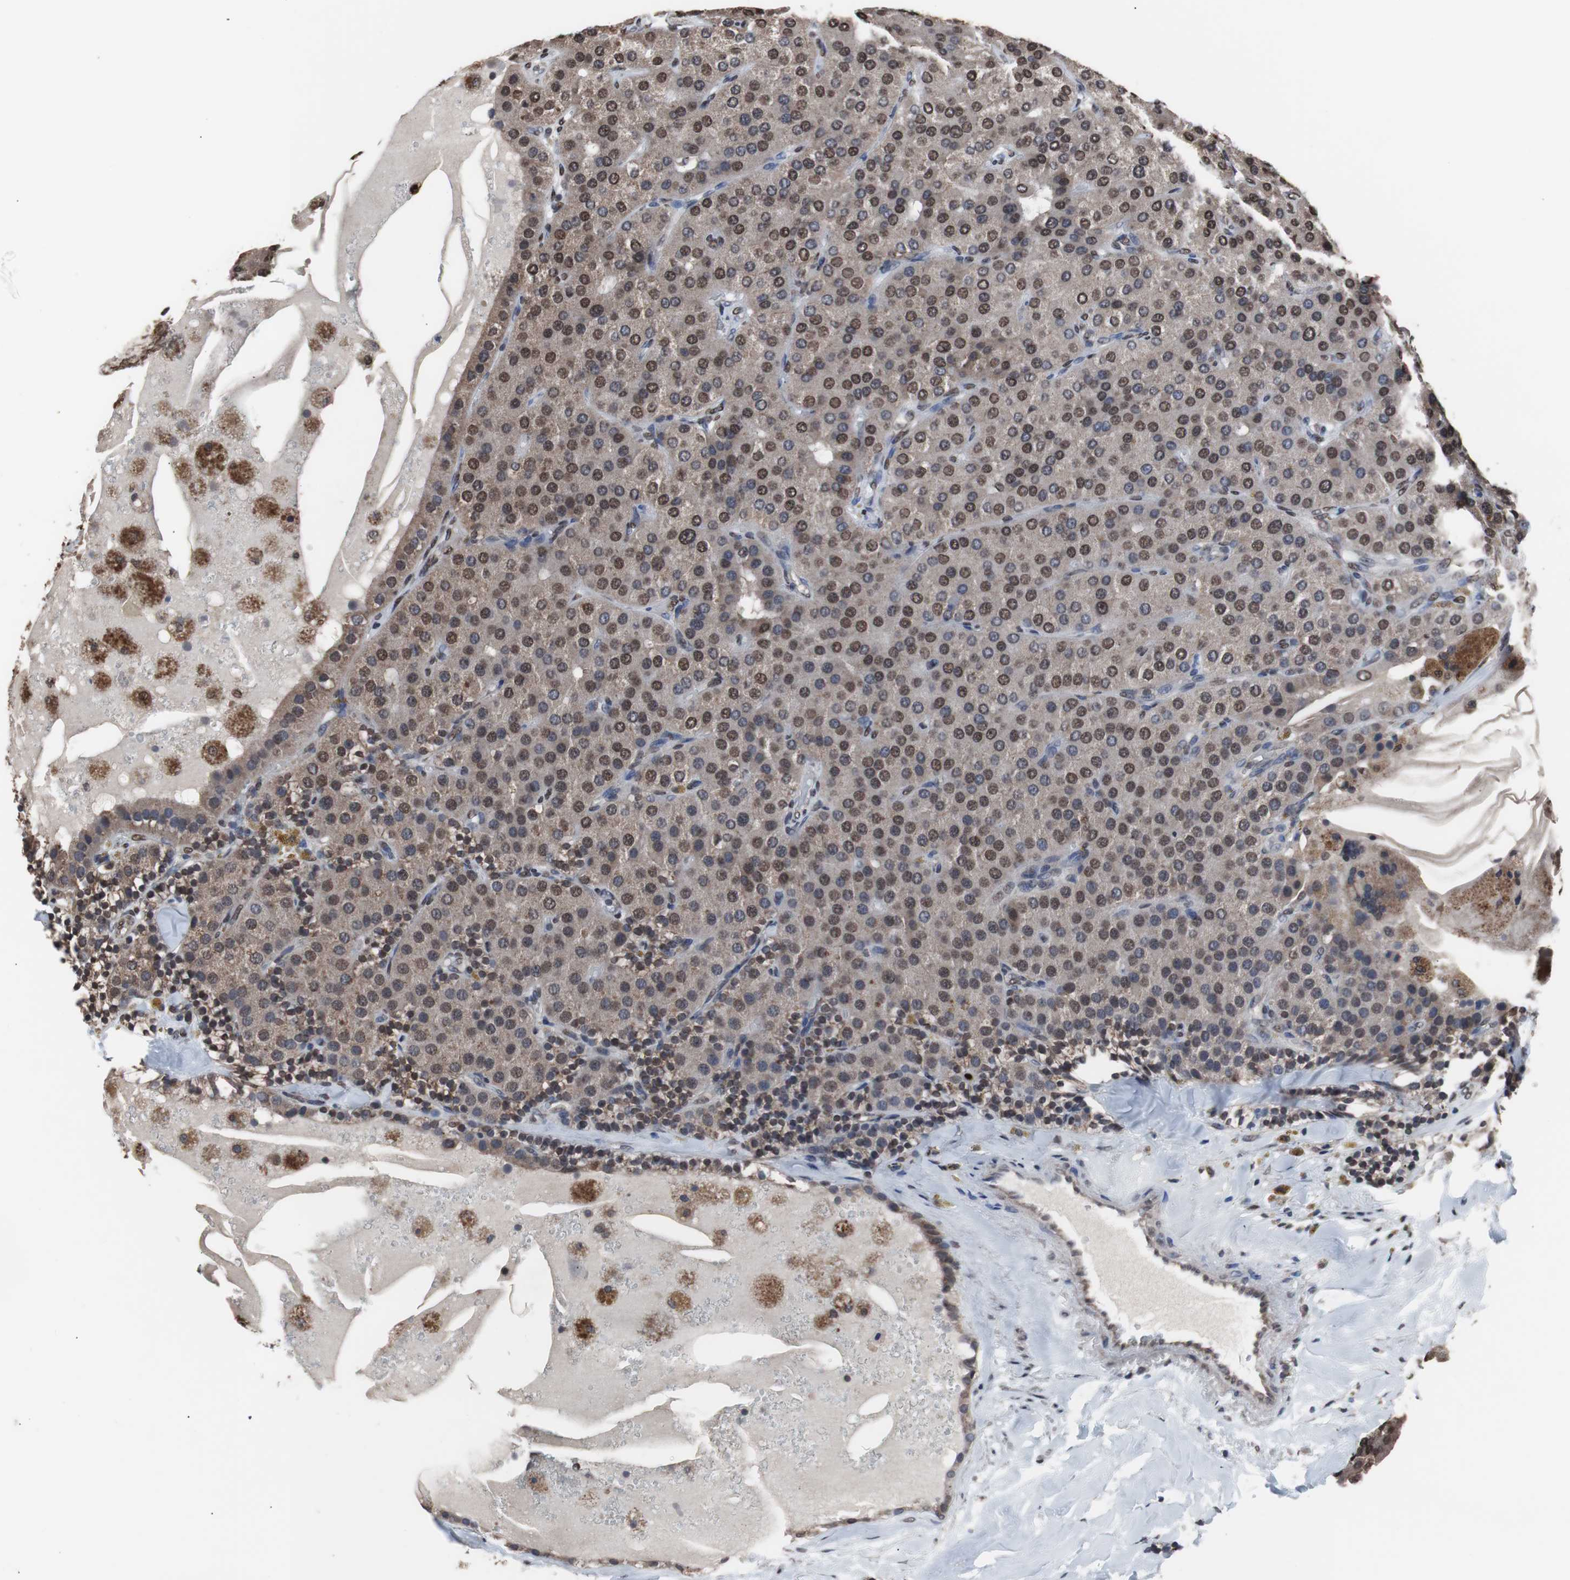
{"staining": {"intensity": "moderate", "quantity": ">75%", "location": "cytoplasmic/membranous,nuclear"}, "tissue": "parathyroid gland", "cell_type": "Glandular cells", "image_type": "normal", "snomed": [{"axis": "morphology", "description": "Normal tissue, NOS"}, {"axis": "morphology", "description": "Adenoma, NOS"}, {"axis": "topography", "description": "Parathyroid gland"}], "caption": "Moderate cytoplasmic/membranous,nuclear protein positivity is seen in approximately >75% of glandular cells in parathyroid gland. The protein is shown in brown color, while the nuclei are stained blue.", "gene": "MED27", "patient": {"sex": "female", "age": 86}}